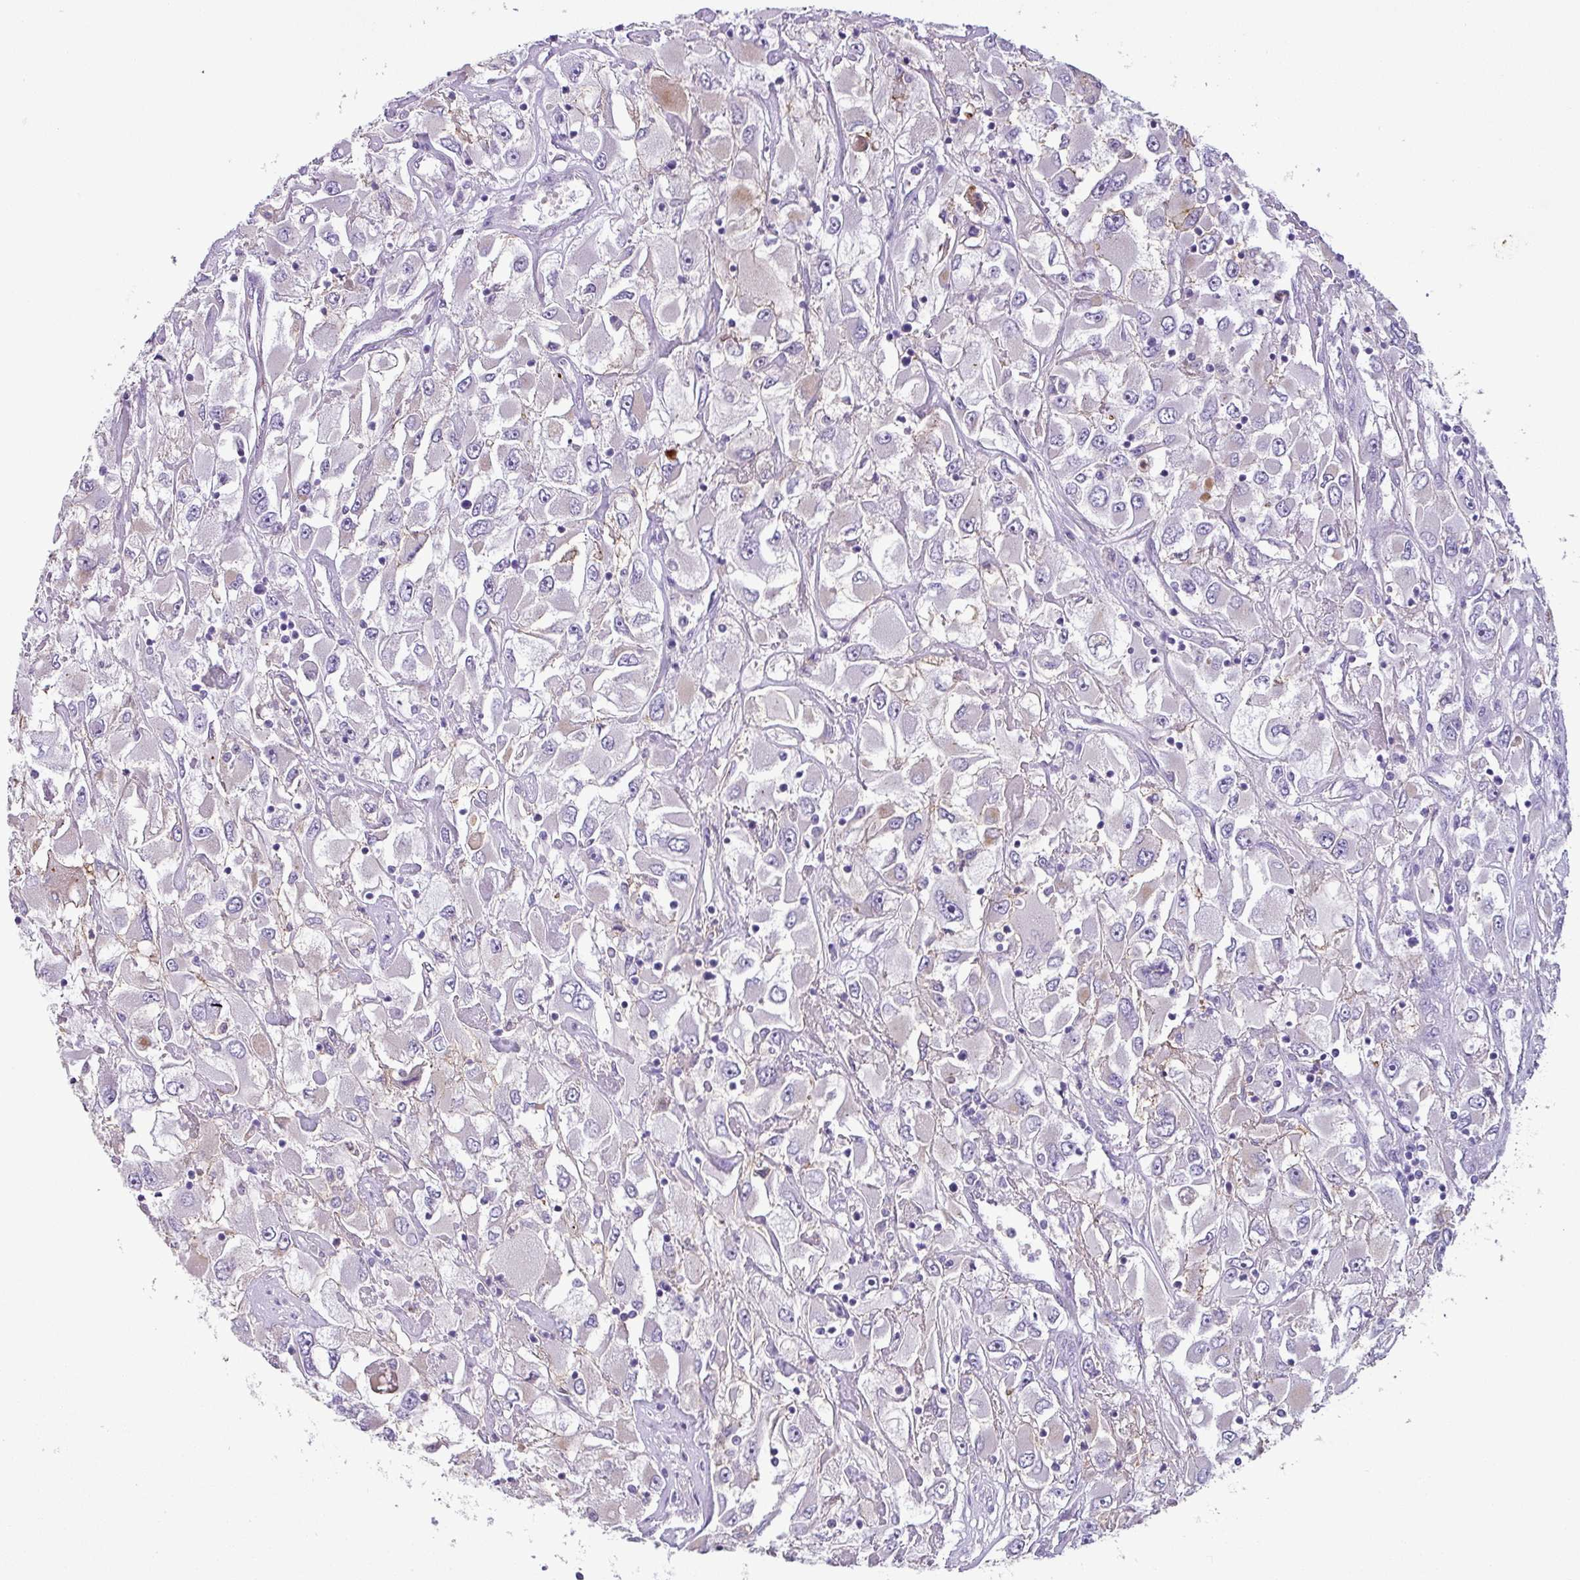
{"staining": {"intensity": "negative", "quantity": "none", "location": "none"}, "tissue": "renal cancer", "cell_type": "Tumor cells", "image_type": "cancer", "snomed": [{"axis": "morphology", "description": "Adenocarcinoma, NOS"}, {"axis": "topography", "description": "Kidney"}], "caption": "This is an IHC image of adenocarcinoma (renal). There is no positivity in tumor cells.", "gene": "TMEM178B", "patient": {"sex": "female", "age": 52}}